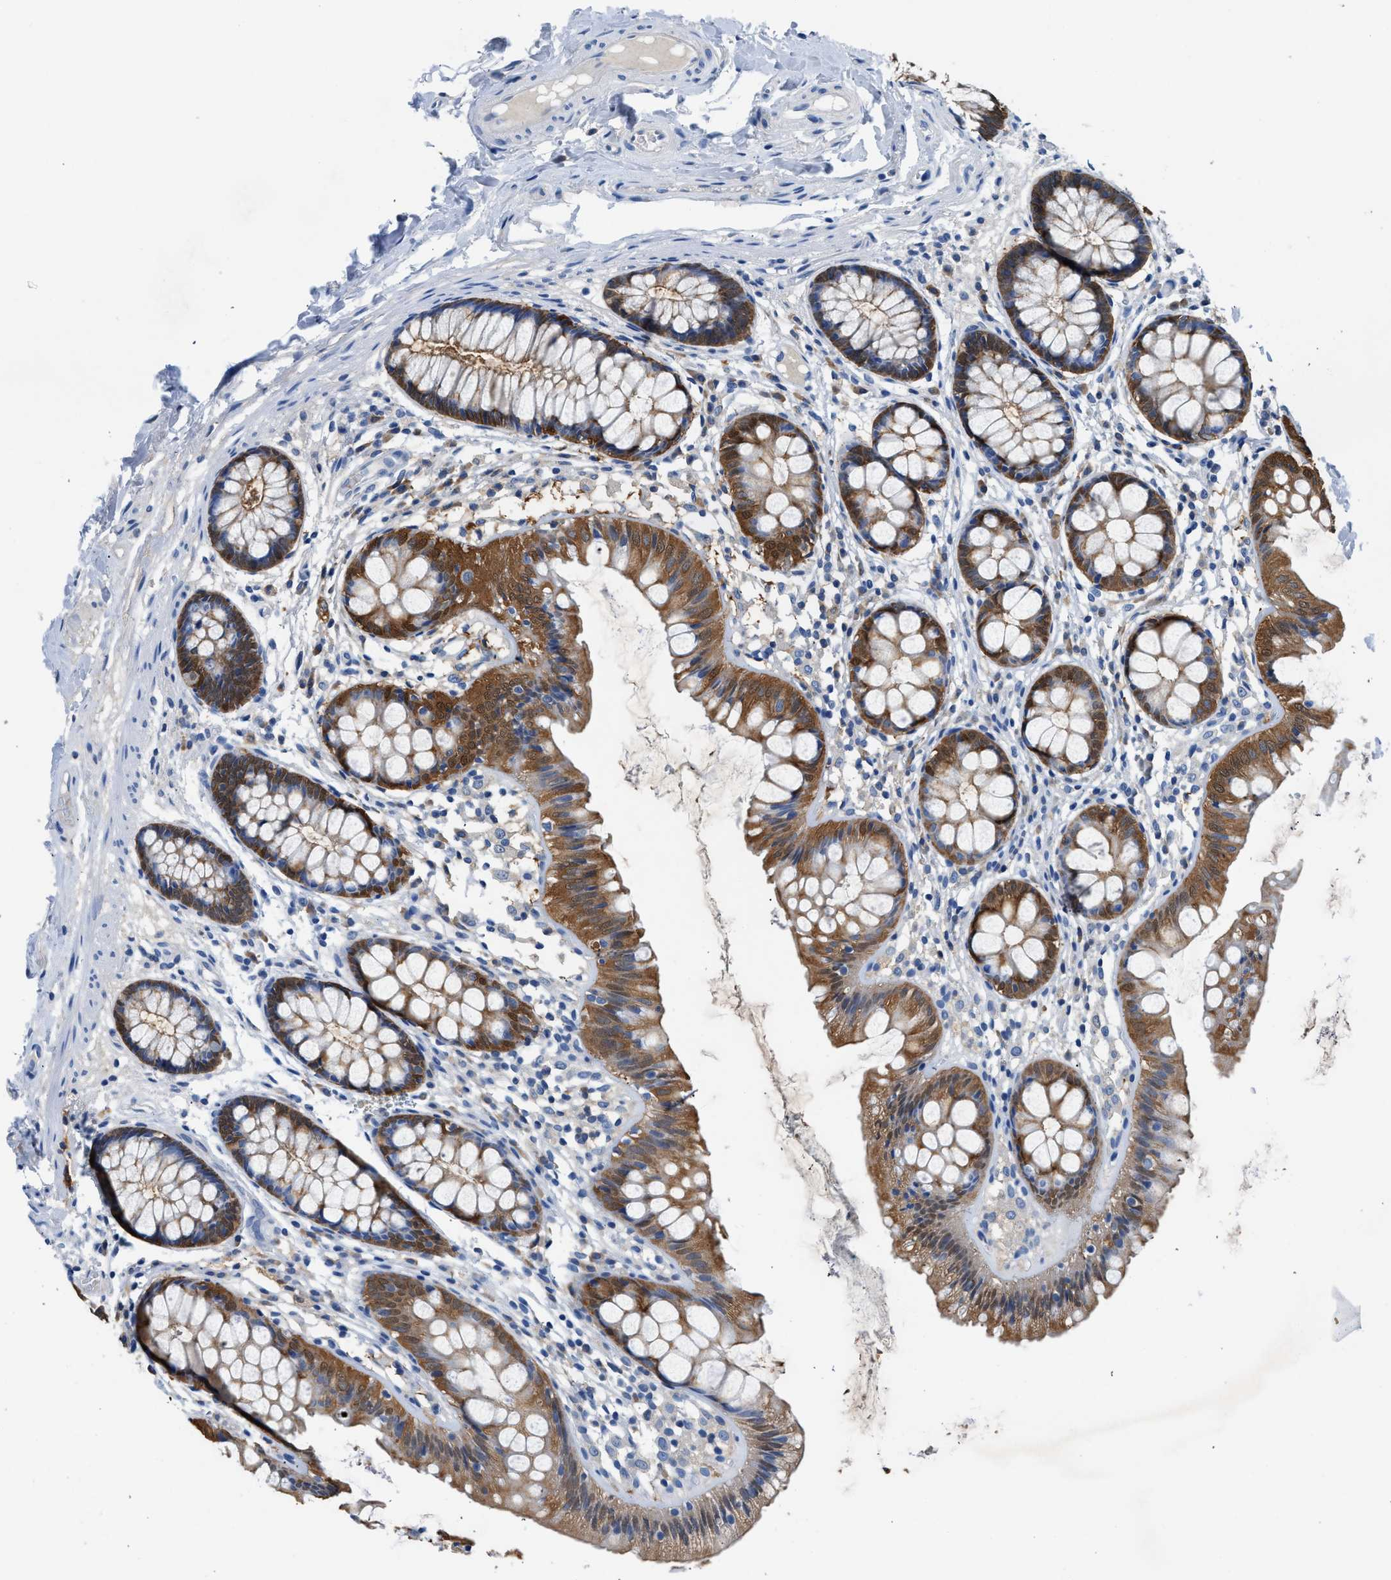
{"staining": {"intensity": "weak", "quantity": "25%-75%", "location": "cytoplasmic/membranous"}, "tissue": "colon", "cell_type": "Endothelial cells", "image_type": "normal", "snomed": [{"axis": "morphology", "description": "Normal tissue, NOS"}, {"axis": "topography", "description": "Colon"}], "caption": "Protein staining of unremarkable colon reveals weak cytoplasmic/membranous expression in about 25%-75% of endothelial cells. The staining was performed using DAB, with brown indicating positive protein expression. Nuclei are stained blue with hematoxylin.", "gene": "FADS6", "patient": {"sex": "female", "age": 56}}